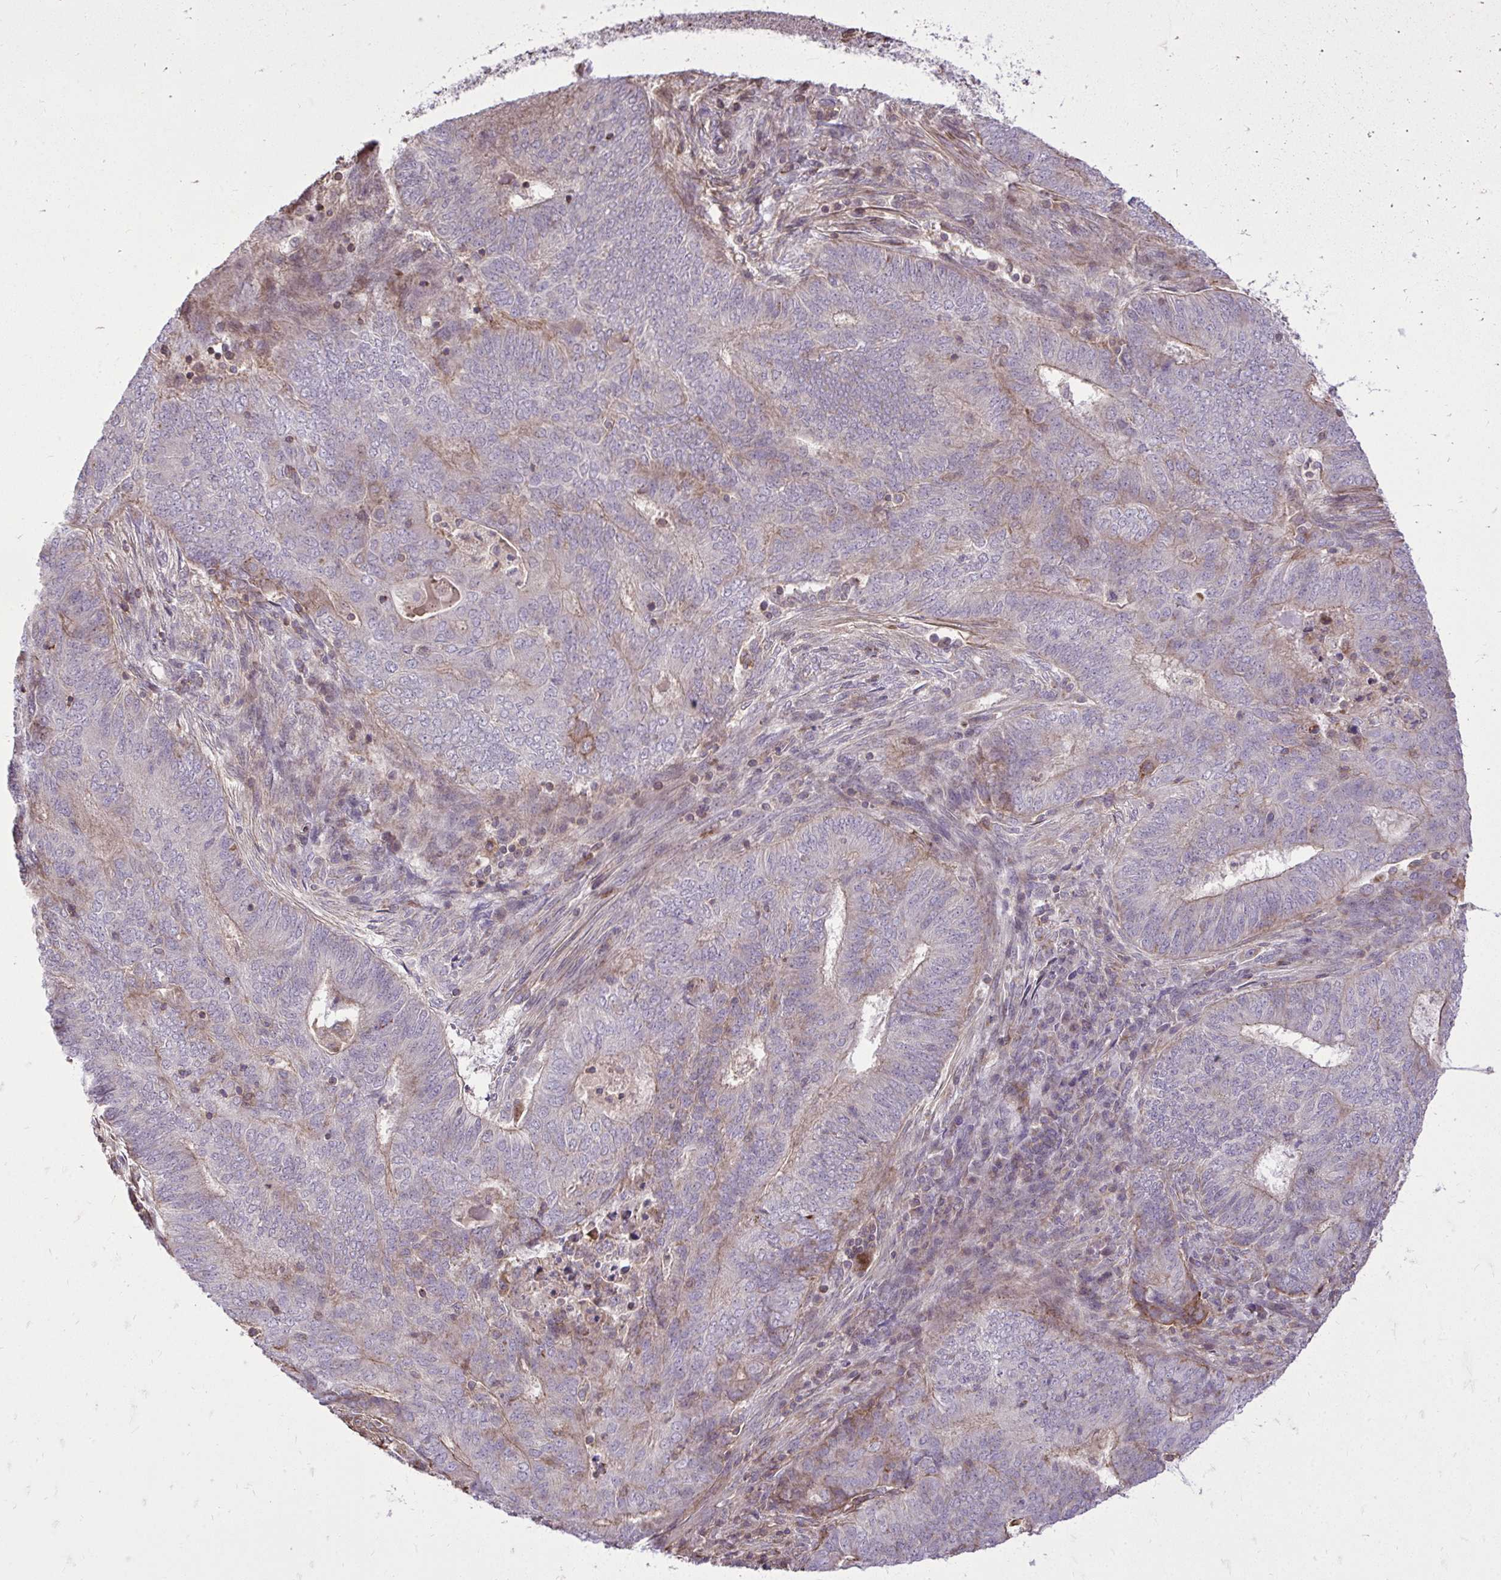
{"staining": {"intensity": "weak", "quantity": "<25%", "location": "cytoplasmic/membranous"}, "tissue": "endometrial cancer", "cell_type": "Tumor cells", "image_type": "cancer", "snomed": [{"axis": "morphology", "description": "Adenocarcinoma, NOS"}, {"axis": "topography", "description": "Endometrium"}], "caption": "High power microscopy histopathology image of an immunohistochemistry photomicrograph of adenocarcinoma (endometrial), revealing no significant positivity in tumor cells. Brightfield microscopy of IHC stained with DAB (brown) and hematoxylin (blue), captured at high magnification.", "gene": "SLC7A5", "patient": {"sex": "female", "age": 62}}